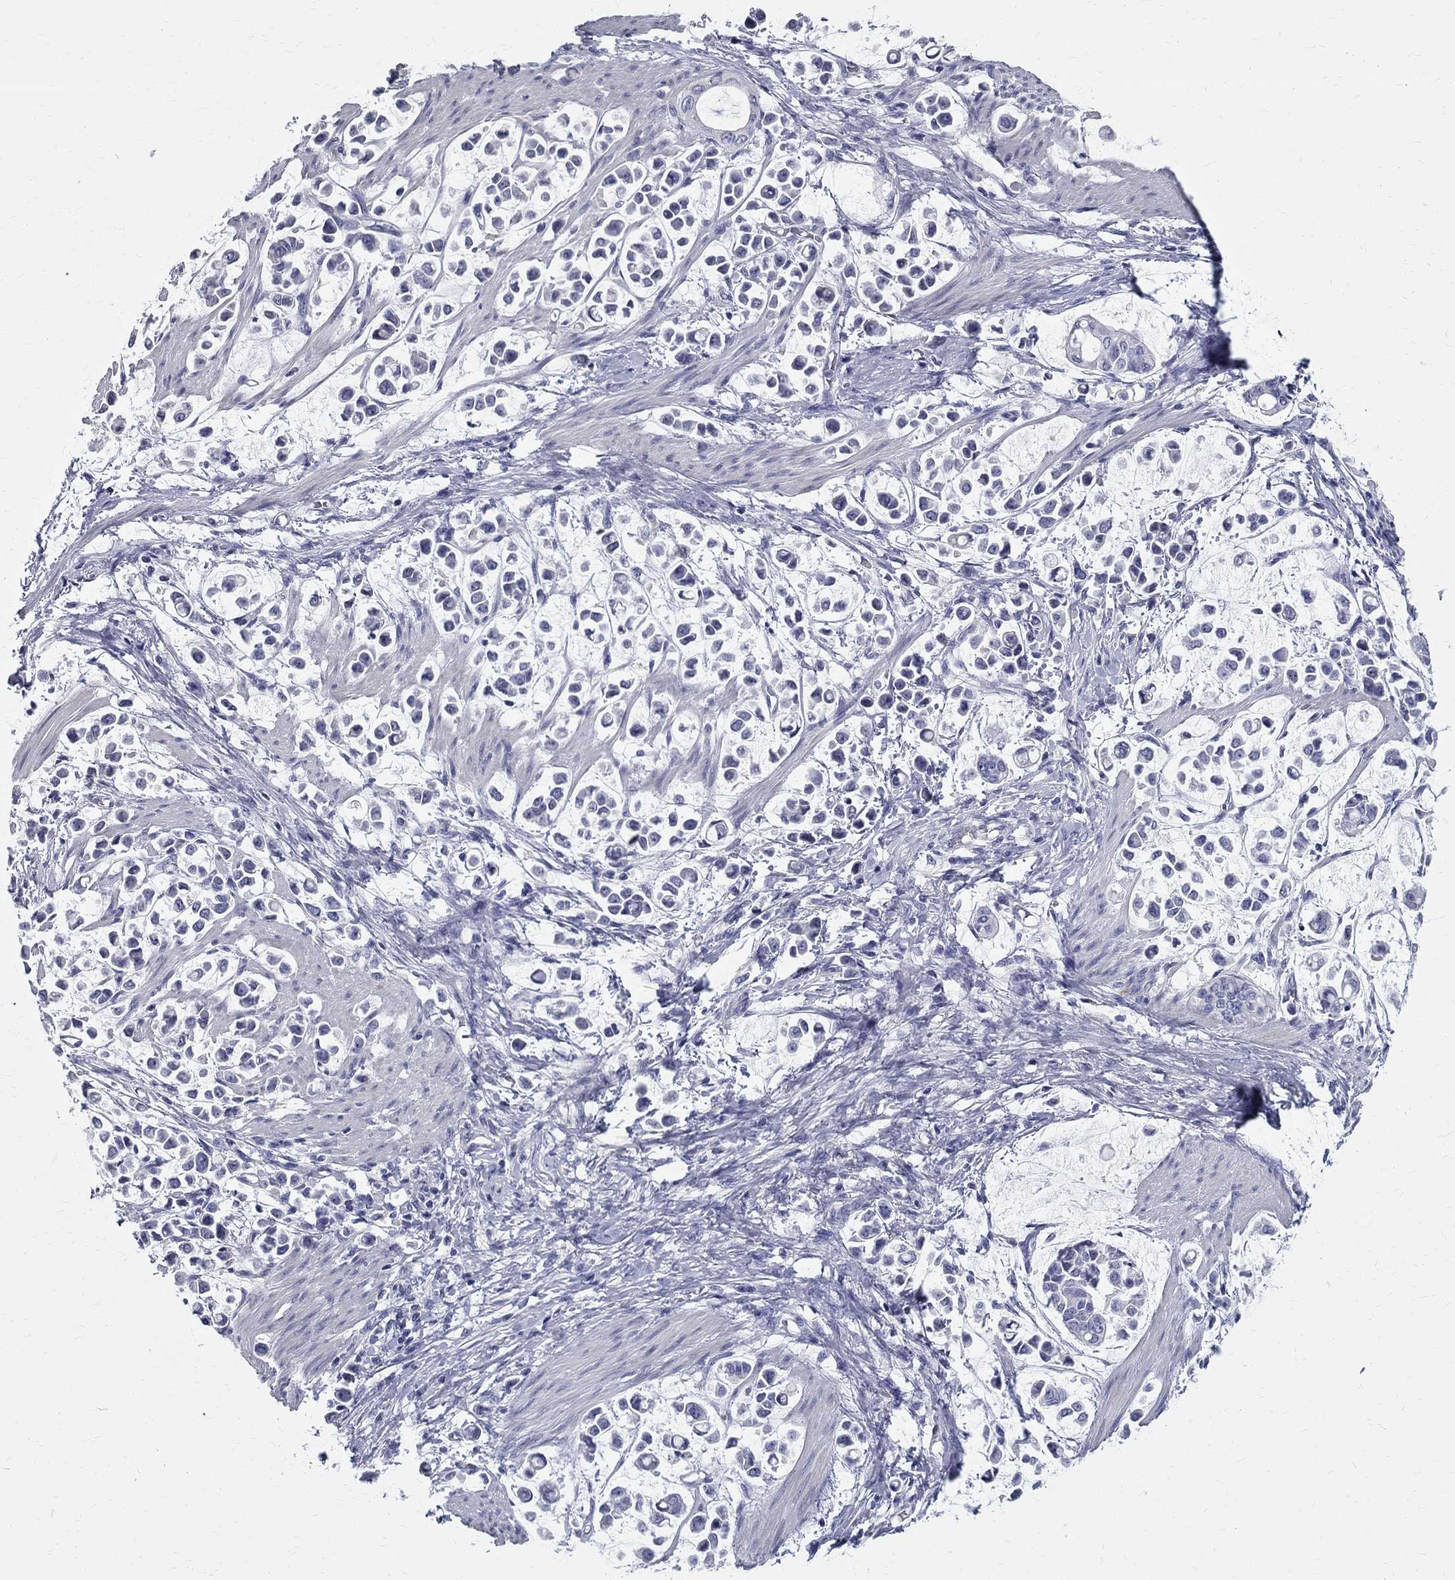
{"staining": {"intensity": "negative", "quantity": "none", "location": "none"}, "tissue": "stomach cancer", "cell_type": "Tumor cells", "image_type": "cancer", "snomed": [{"axis": "morphology", "description": "Adenocarcinoma, NOS"}, {"axis": "topography", "description": "Stomach"}], "caption": "Immunohistochemistry (IHC) of stomach adenocarcinoma displays no staining in tumor cells.", "gene": "TGM4", "patient": {"sex": "male", "age": 82}}